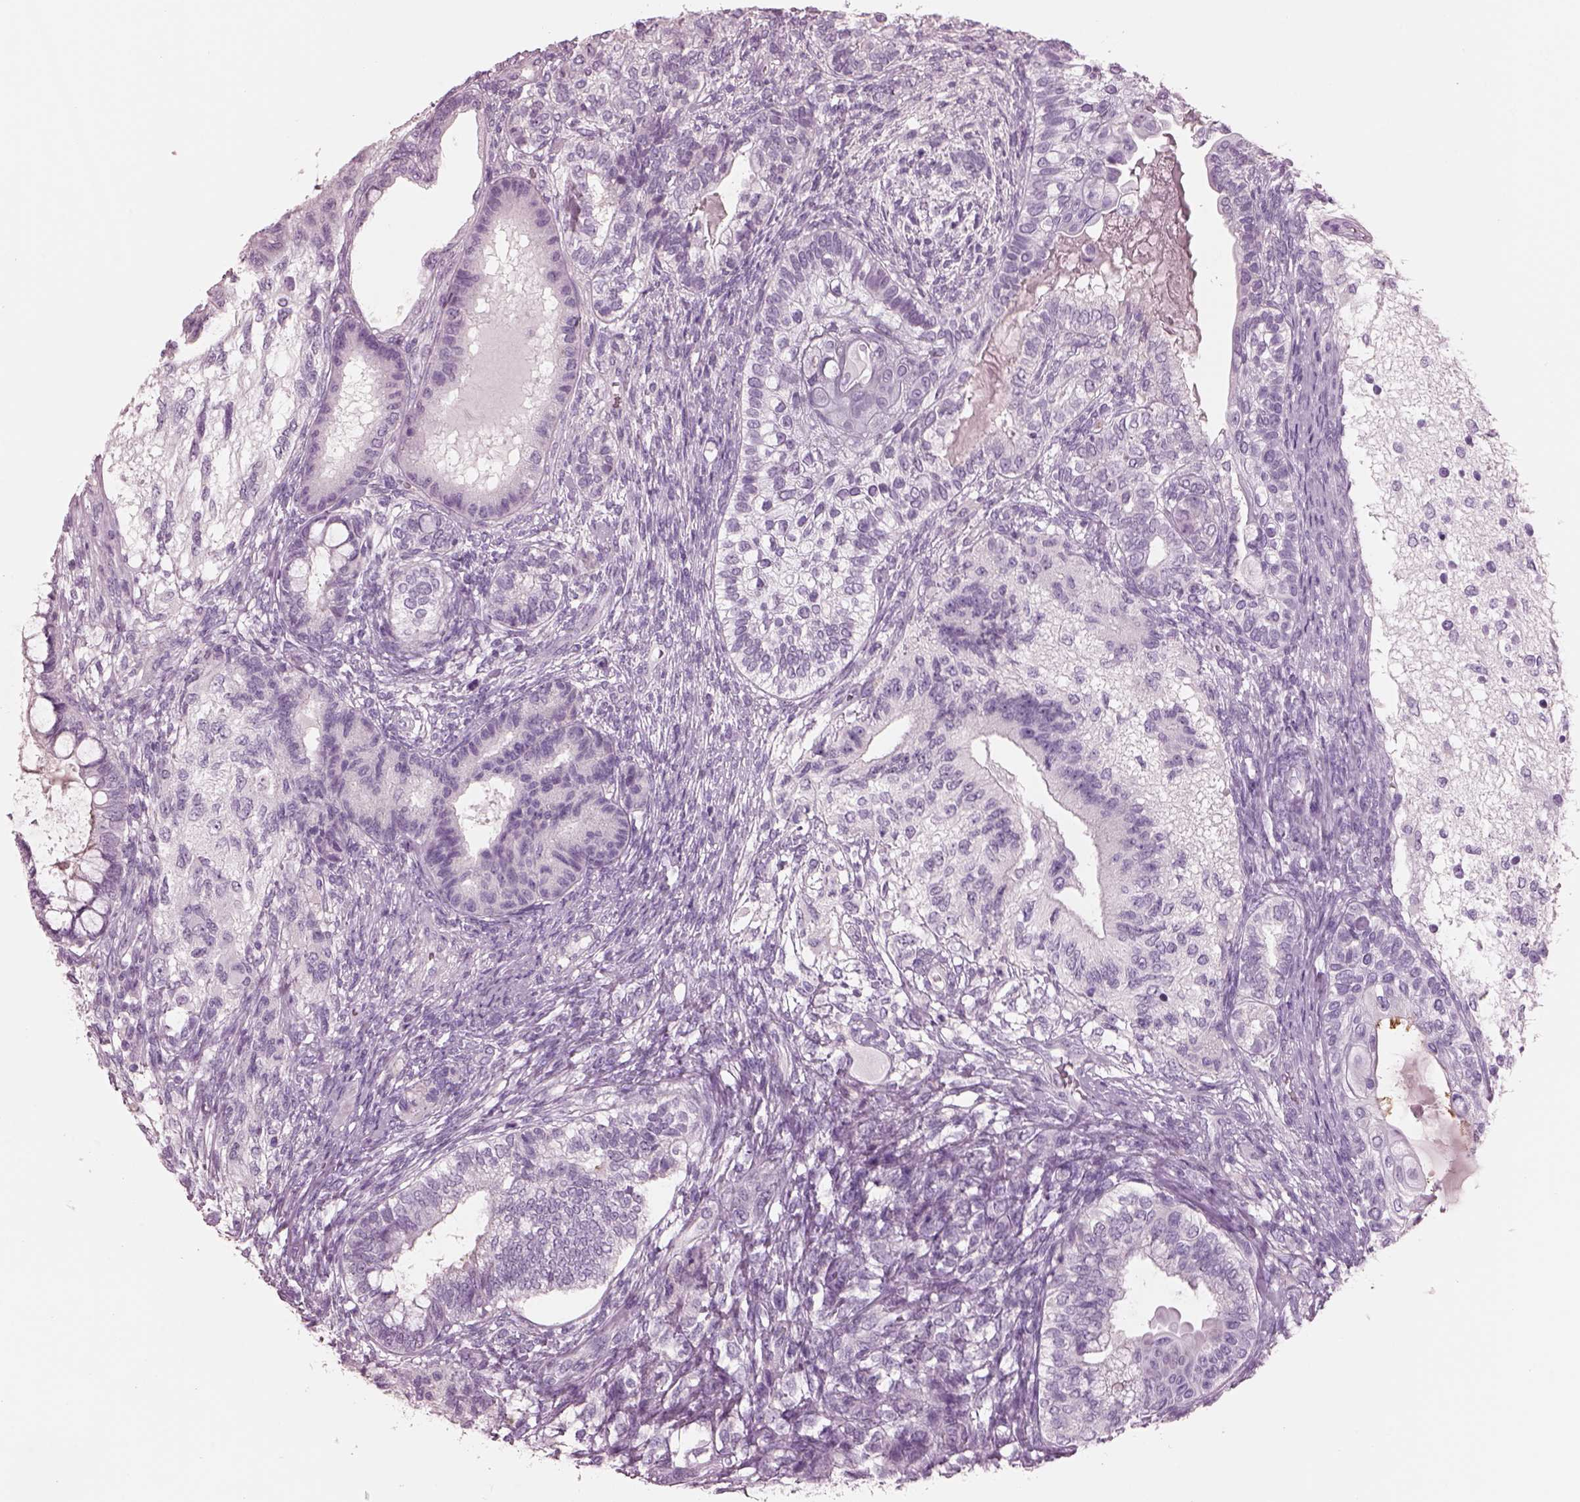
{"staining": {"intensity": "negative", "quantity": "none", "location": "none"}, "tissue": "testis cancer", "cell_type": "Tumor cells", "image_type": "cancer", "snomed": [{"axis": "morphology", "description": "Seminoma, NOS"}, {"axis": "morphology", "description": "Carcinoma, Embryonal, NOS"}, {"axis": "topography", "description": "Testis"}], "caption": "The histopathology image exhibits no significant staining in tumor cells of testis cancer.", "gene": "PACRG", "patient": {"sex": "male", "age": 41}}